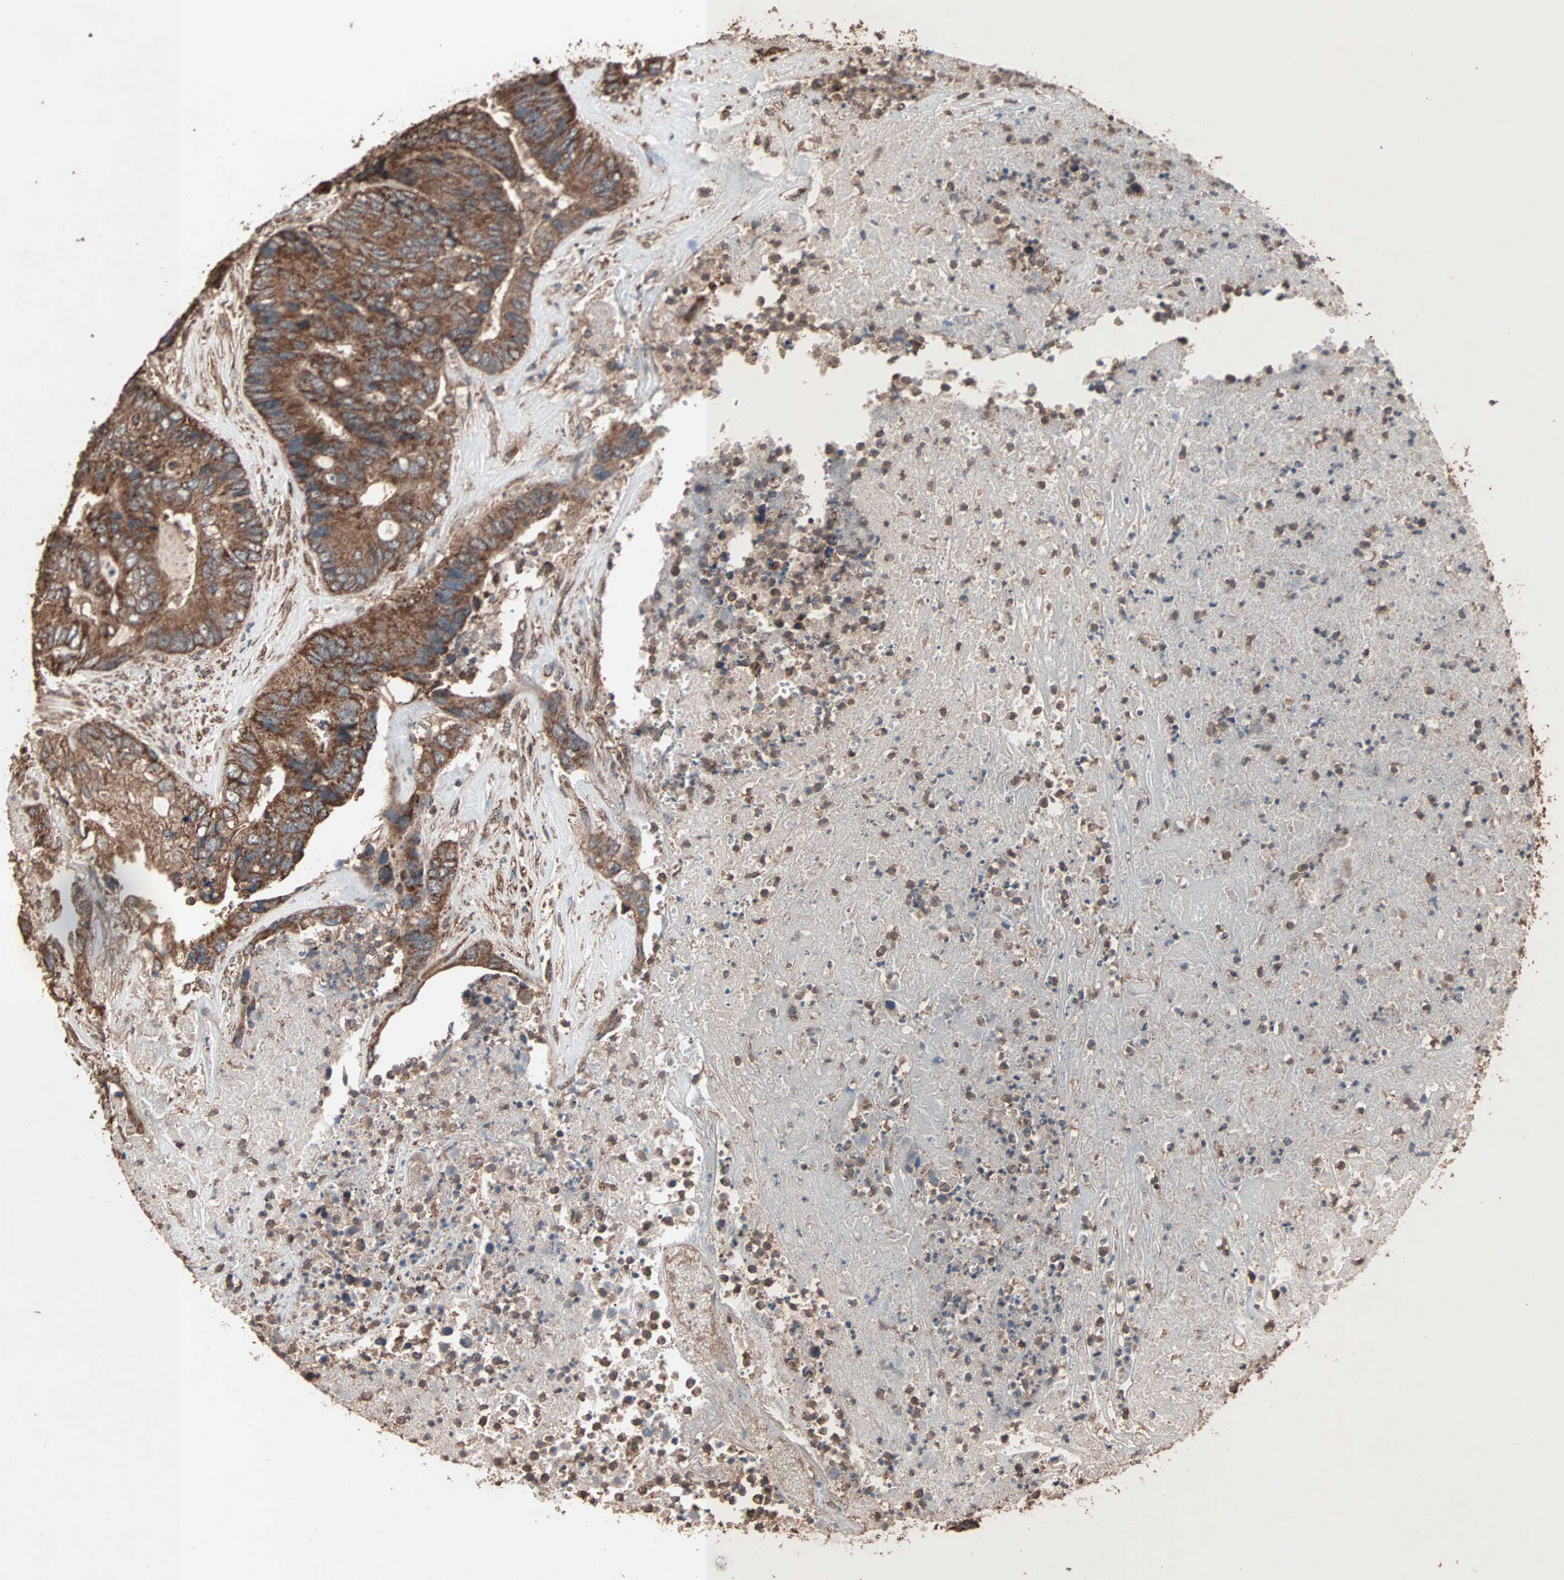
{"staining": {"intensity": "strong", "quantity": ">75%", "location": "cytoplasmic/membranous"}, "tissue": "colorectal cancer", "cell_type": "Tumor cells", "image_type": "cancer", "snomed": [{"axis": "morphology", "description": "Adenocarcinoma, NOS"}, {"axis": "topography", "description": "Rectum"}], "caption": "Immunohistochemical staining of colorectal adenocarcinoma demonstrates strong cytoplasmic/membranous protein positivity in approximately >75% of tumor cells. (Brightfield microscopy of DAB IHC at high magnification).", "gene": "MRPL2", "patient": {"sex": "male", "age": 55}}